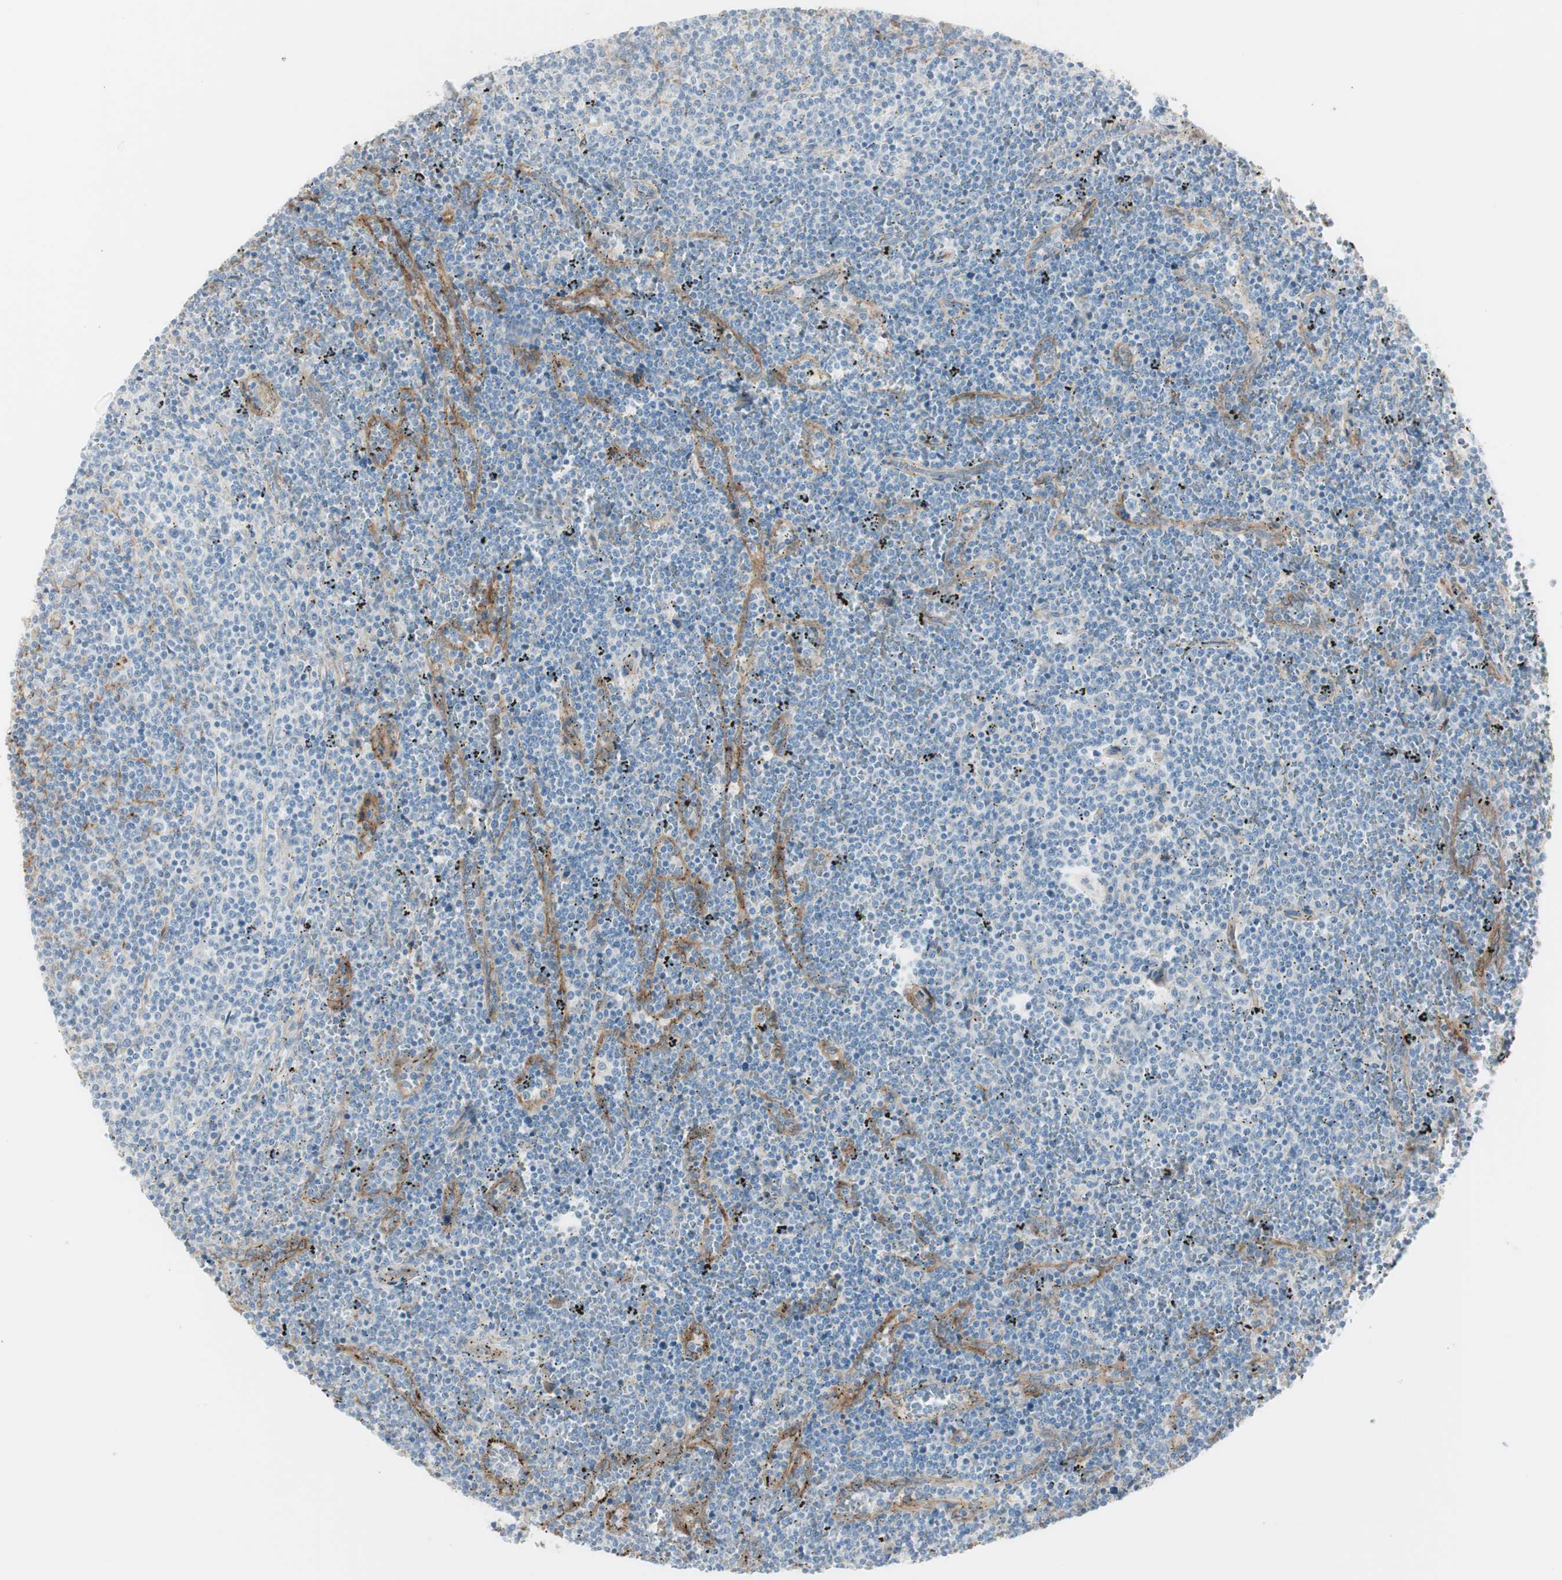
{"staining": {"intensity": "negative", "quantity": "none", "location": "none"}, "tissue": "lymphoma", "cell_type": "Tumor cells", "image_type": "cancer", "snomed": [{"axis": "morphology", "description": "Malignant lymphoma, non-Hodgkin's type, Low grade"}, {"axis": "topography", "description": "Spleen"}], "caption": "Immunohistochemical staining of low-grade malignant lymphoma, non-Hodgkin's type displays no significant staining in tumor cells.", "gene": "CACNA2D1", "patient": {"sex": "female", "age": 50}}